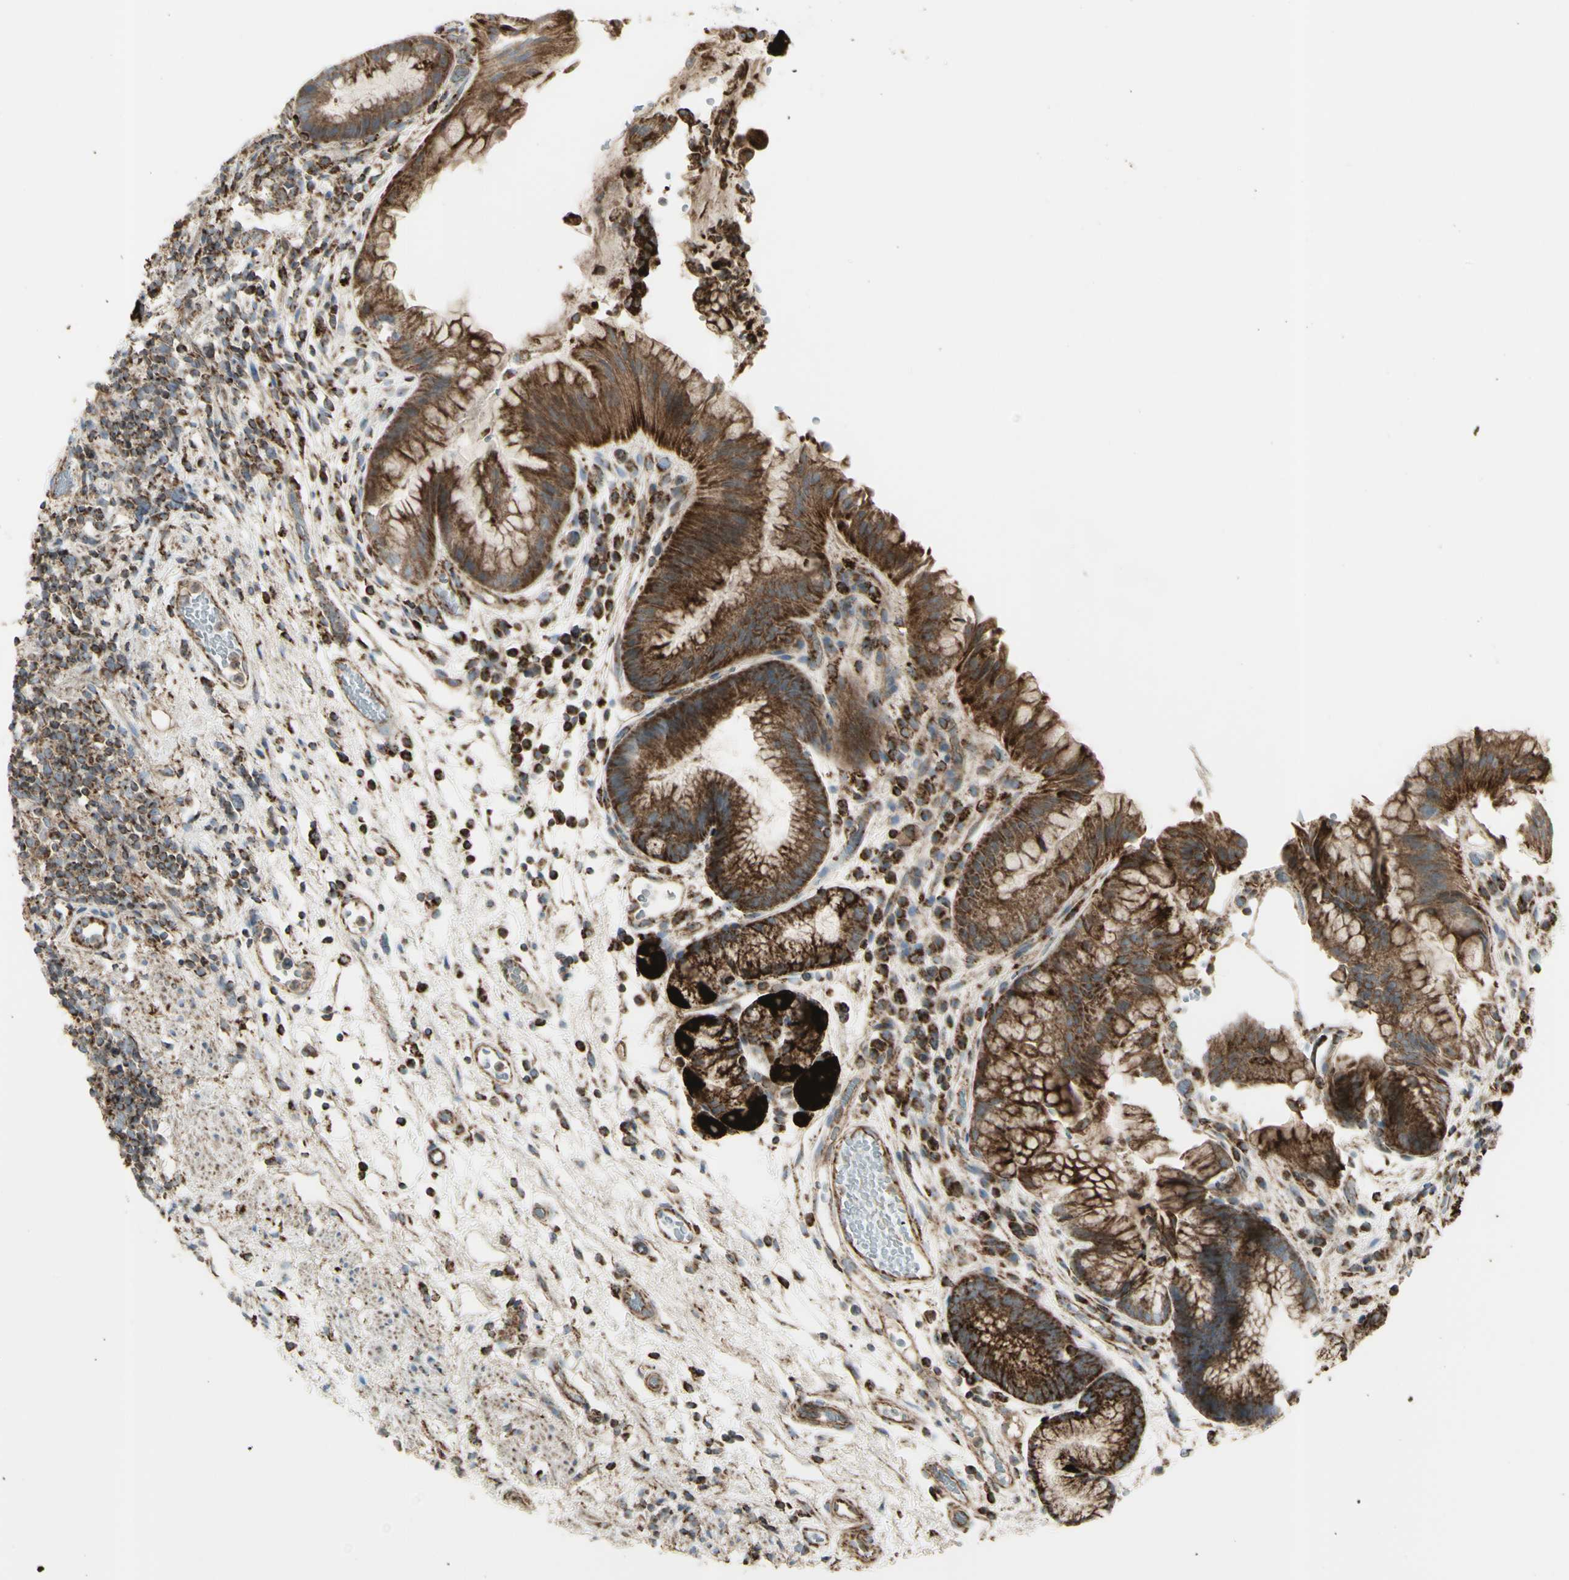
{"staining": {"intensity": "strong", "quantity": ">75%", "location": "cytoplasmic/membranous"}, "tissue": "stomach", "cell_type": "Glandular cells", "image_type": "normal", "snomed": [{"axis": "morphology", "description": "Normal tissue, NOS"}, {"axis": "topography", "description": "Stomach, upper"}], "caption": "Immunohistochemical staining of benign stomach exhibits >75% levels of strong cytoplasmic/membranous protein expression in about >75% of glandular cells.", "gene": "CYB5R1", "patient": {"sex": "male", "age": 72}}